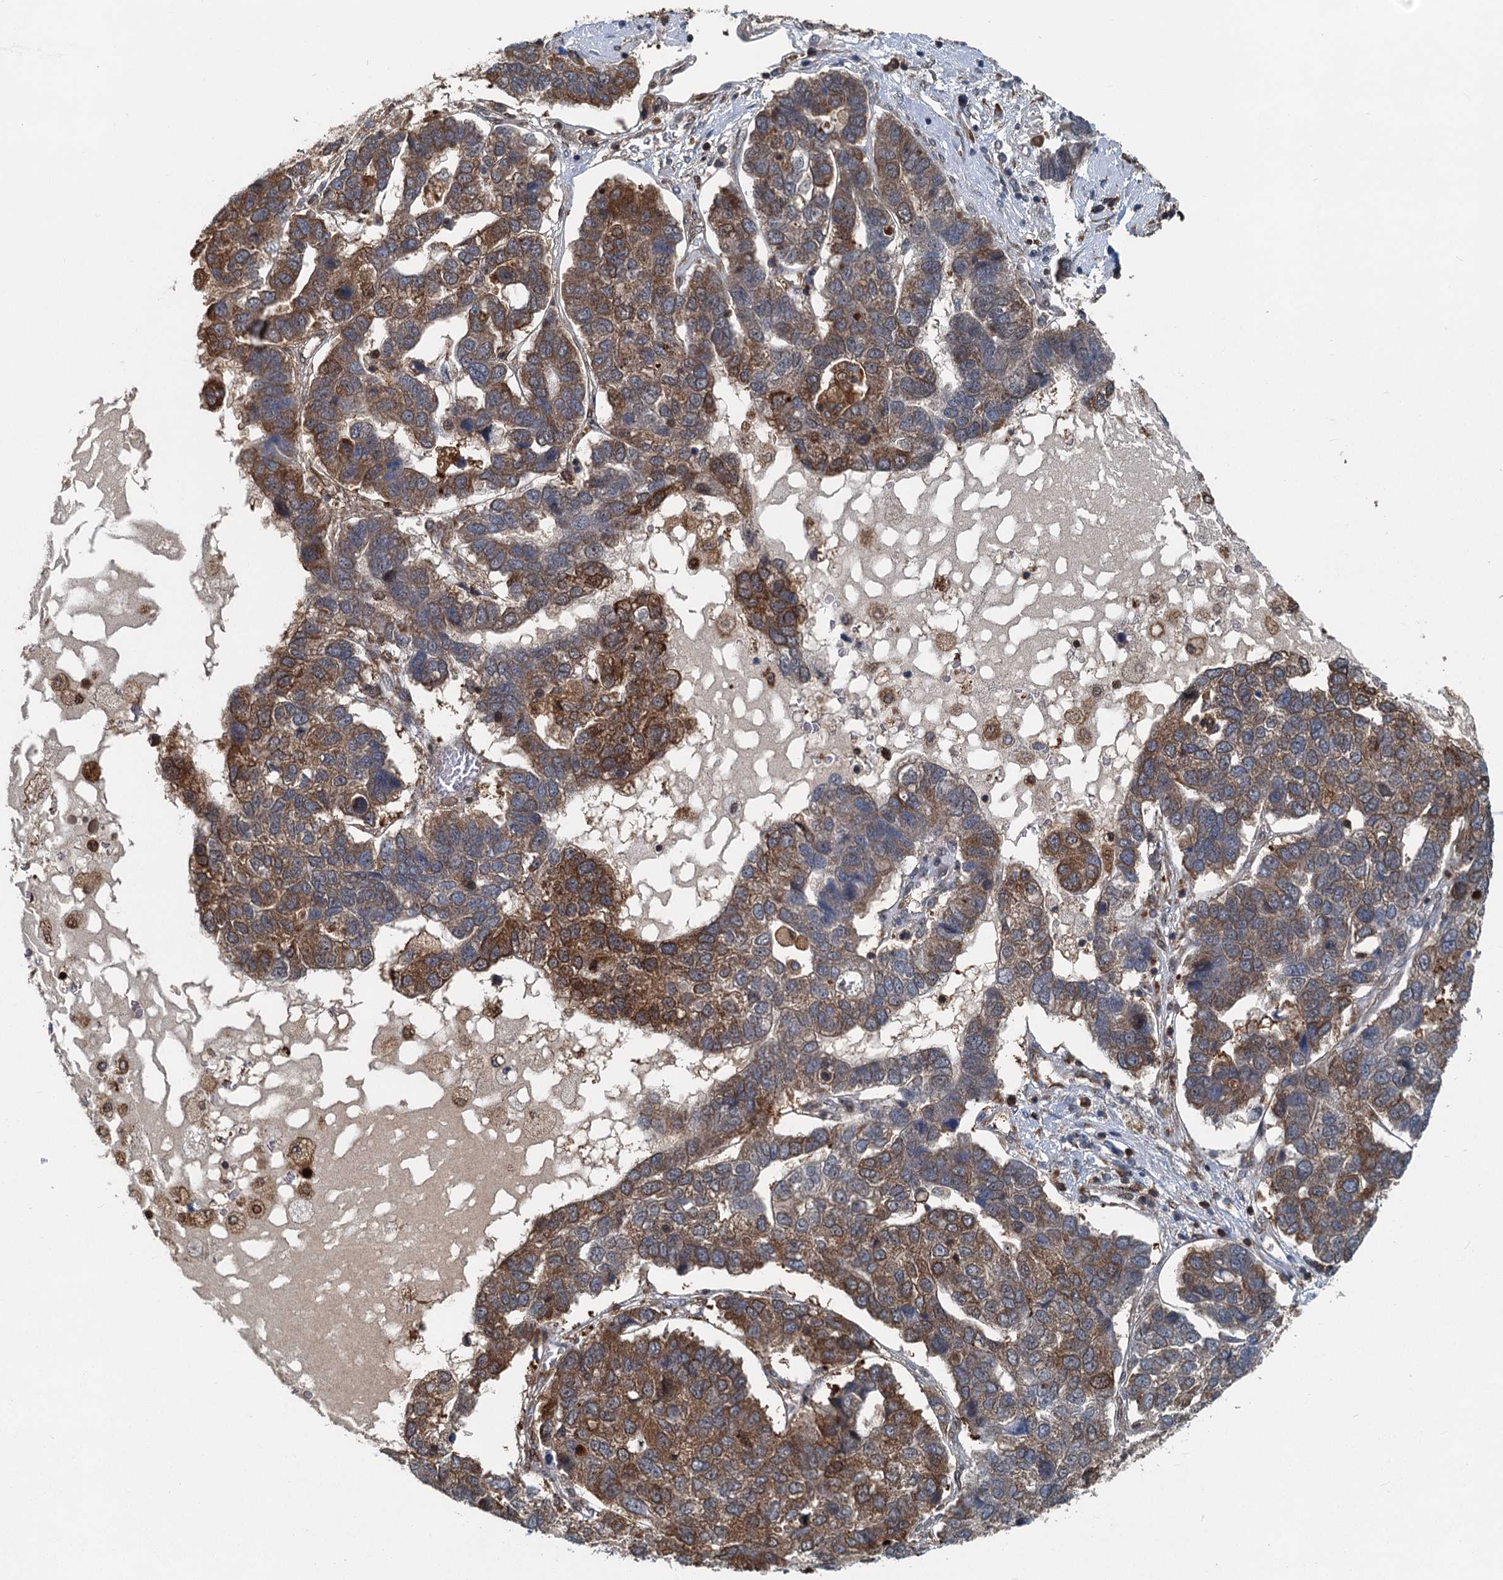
{"staining": {"intensity": "strong", "quantity": "25%-75%", "location": "cytoplasmic/membranous"}, "tissue": "pancreatic cancer", "cell_type": "Tumor cells", "image_type": "cancer", "snomed": [{"axis": "morphology", "description": "Adenocarcinoma, NOS"}, {"axis": "topography", "description": "Pancreas"}], "caption": "A brown stain highlights strong cytoplasmic/membranous expression of a protein in pancreatic cancer (adenocarcinoma) tumor cells.", "gene": "GPI", "patient": {"sex": "female", "age": 61}}